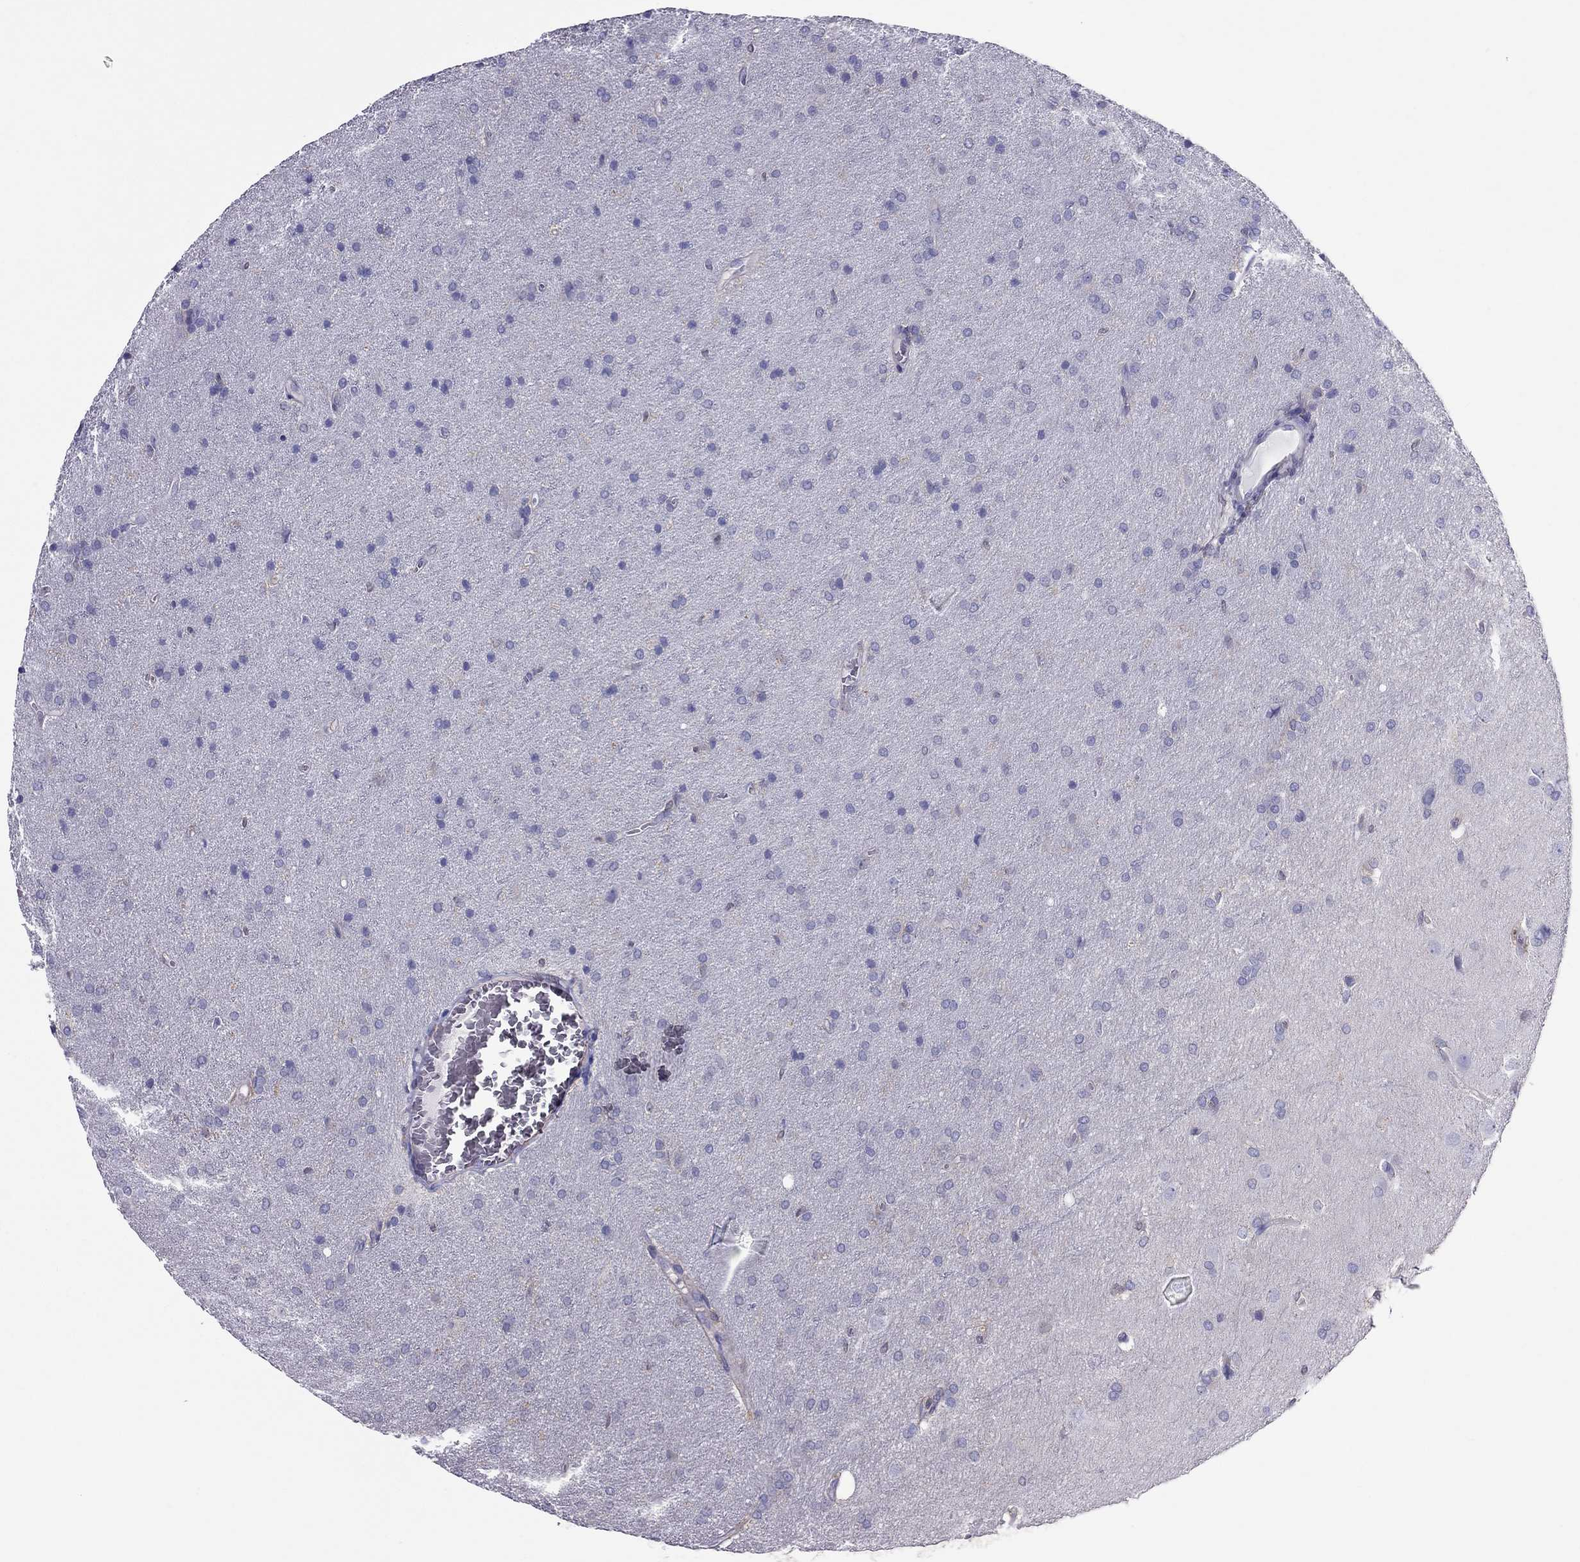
{"staining": {"intensity": "negative", "quantity": "none", "location": "none"}, "tissue": "glioma", "cell_type": "Tumor cells", "image_type": "cancer", "snomed": [{"axis": "morphology", "description": "Glioma, malignant, Low grade"}, {"axis": "topography", "description": "Brain"}], "caption": "A histopathology image of human glioma is negative for staining in tumor cells. Nuclei are stained in blue.", "gene": "TEX22", "patient": {"sex": "female", "age": 32}}